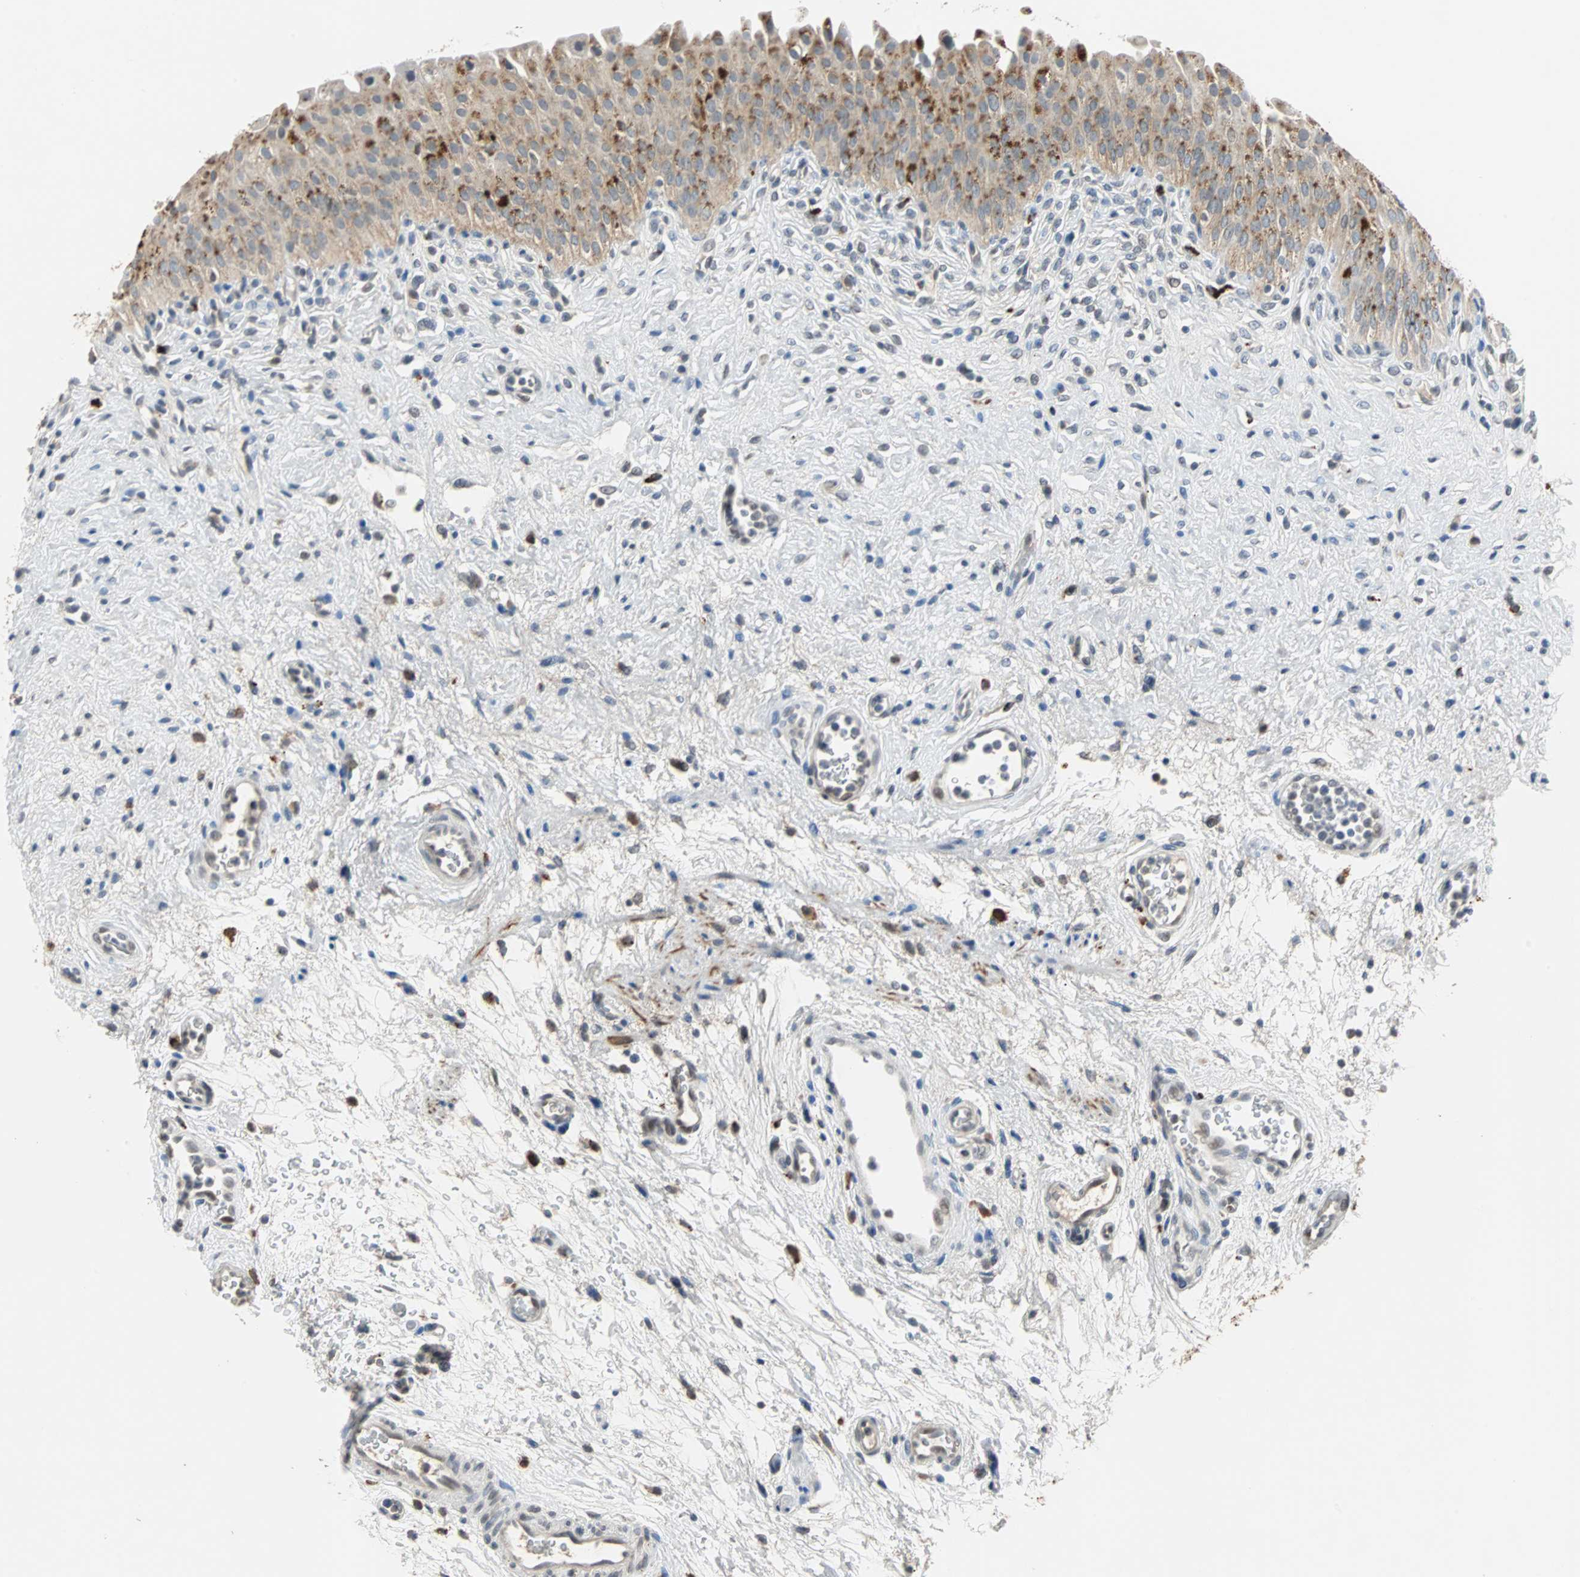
{"staining": {"intensity": "moderate", "quantity": "25%-75%", "location": "cytoplasmic/membranous"}, "tissue": "urinary bladder", "cell_type": "Urothelial cells", "image_type": "normal", "snomed": [{"axis": "morphology", "description": "Normal tissue, NOS"}, {"axis": "morphology", "description": "Urothelial carcinoma, High grade"}, {"axis": "topography", "description": "Urinary bladder"}], "caption": "Human urinary bladder stained for a protein (brown) shows moderate cytoplasmic/membranous positive staining in approximately 25%-75% of urothelial cells.", "gene": "HLX", "patient": {"sex": "male", "age": 46}}